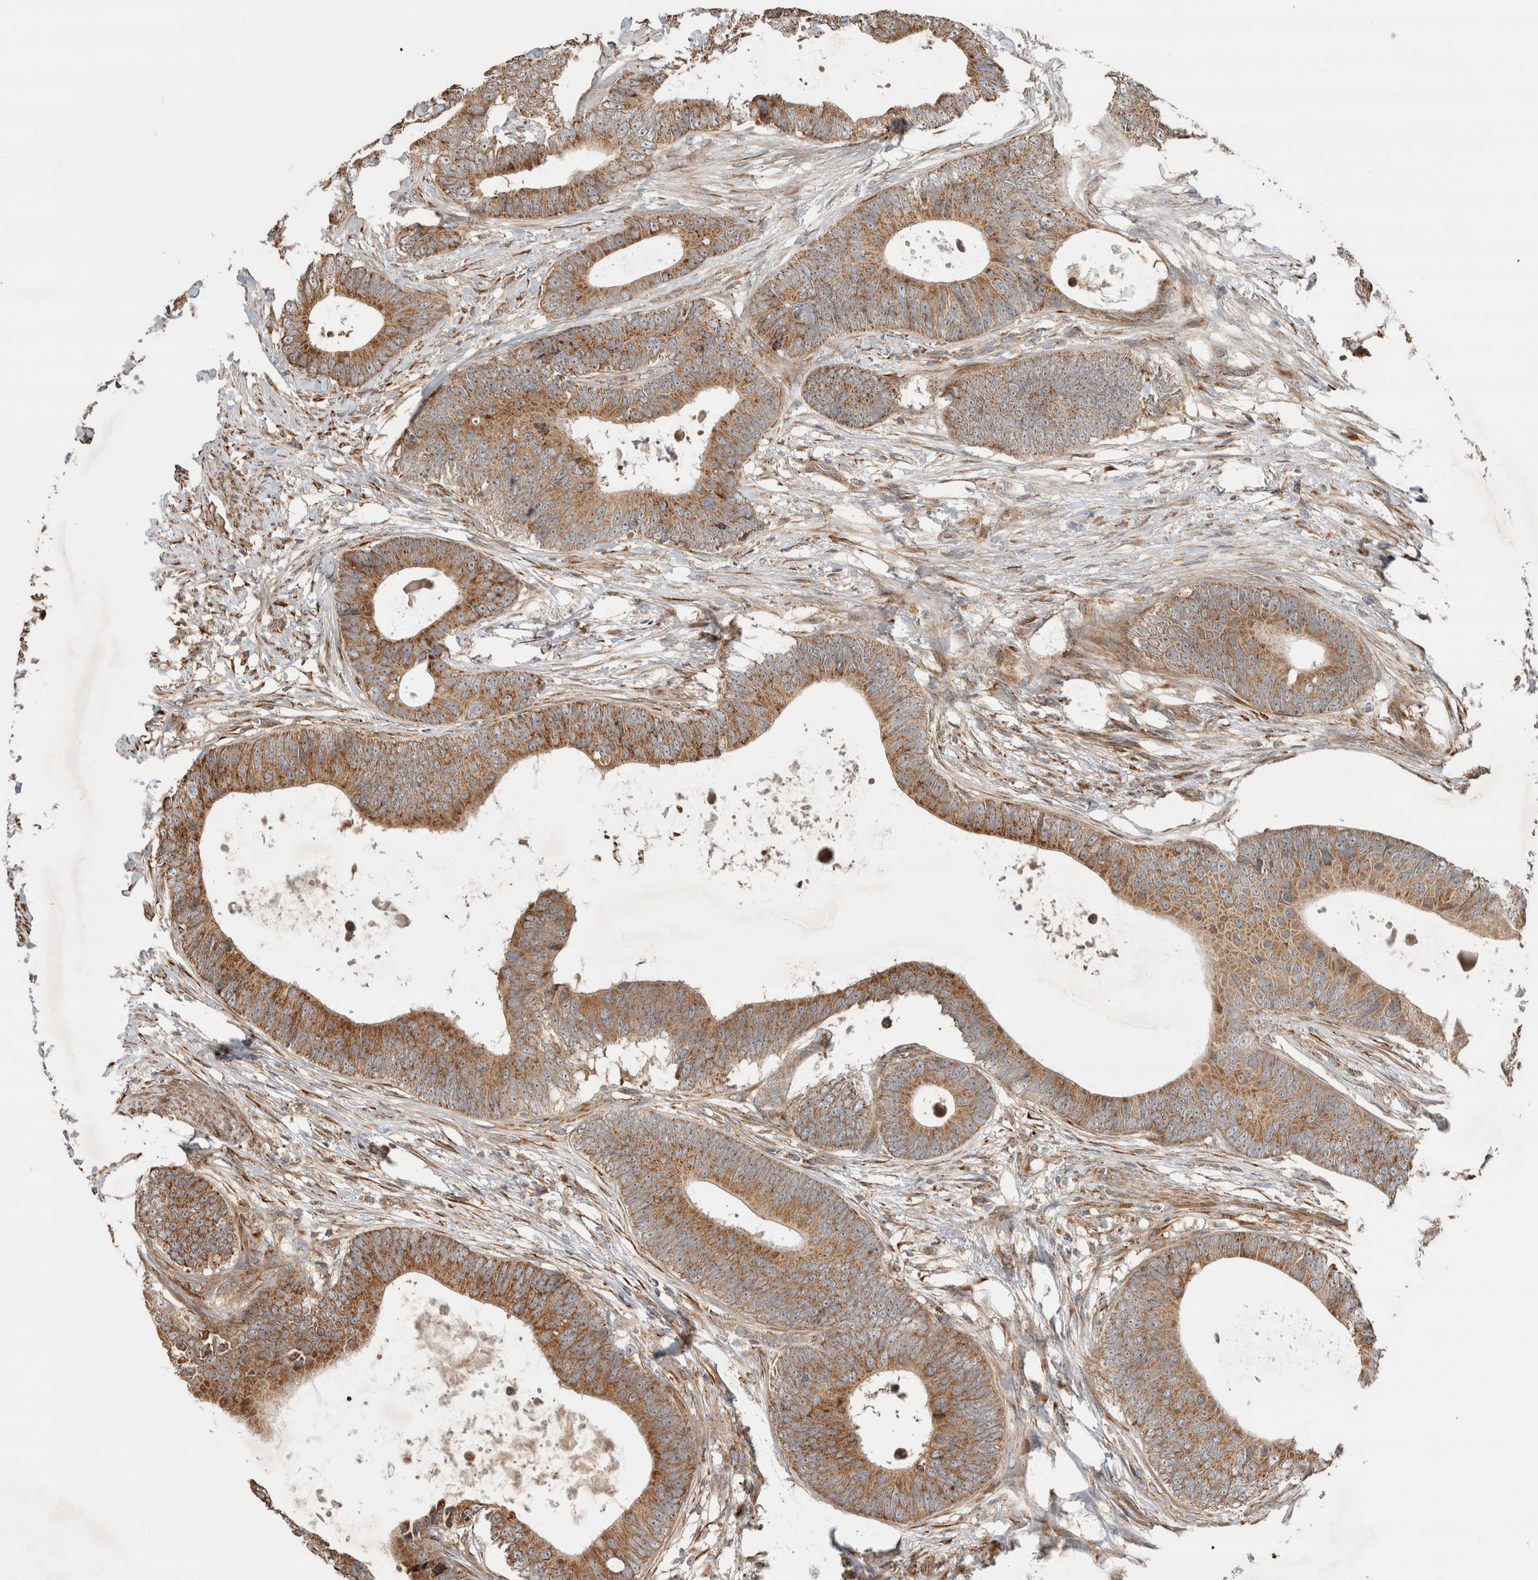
{"staining": {"intensity": "moderate", "quantity": ">75%", "location": "cytoplasmic/membranous"}, "tissue": "colorectal cancer", "cell_type": "Tumor cells", "image_type": "cancer", "snomed": [{"axis": "morphology", "description": "Adenocarcinoma, NOS"}, {"axis": "topography", "description": "Colon"}], "caption": "Immunohistochemistry (IHC) micrograph of human colorectal cancer stained for a protein (brown), which demonstrates medium levels of moderate cytoplasmic/membranous expression in approximately >75% of tumor cells.", "gene": "TUBD1", "patient": {"sex": "male", "age": 56}}